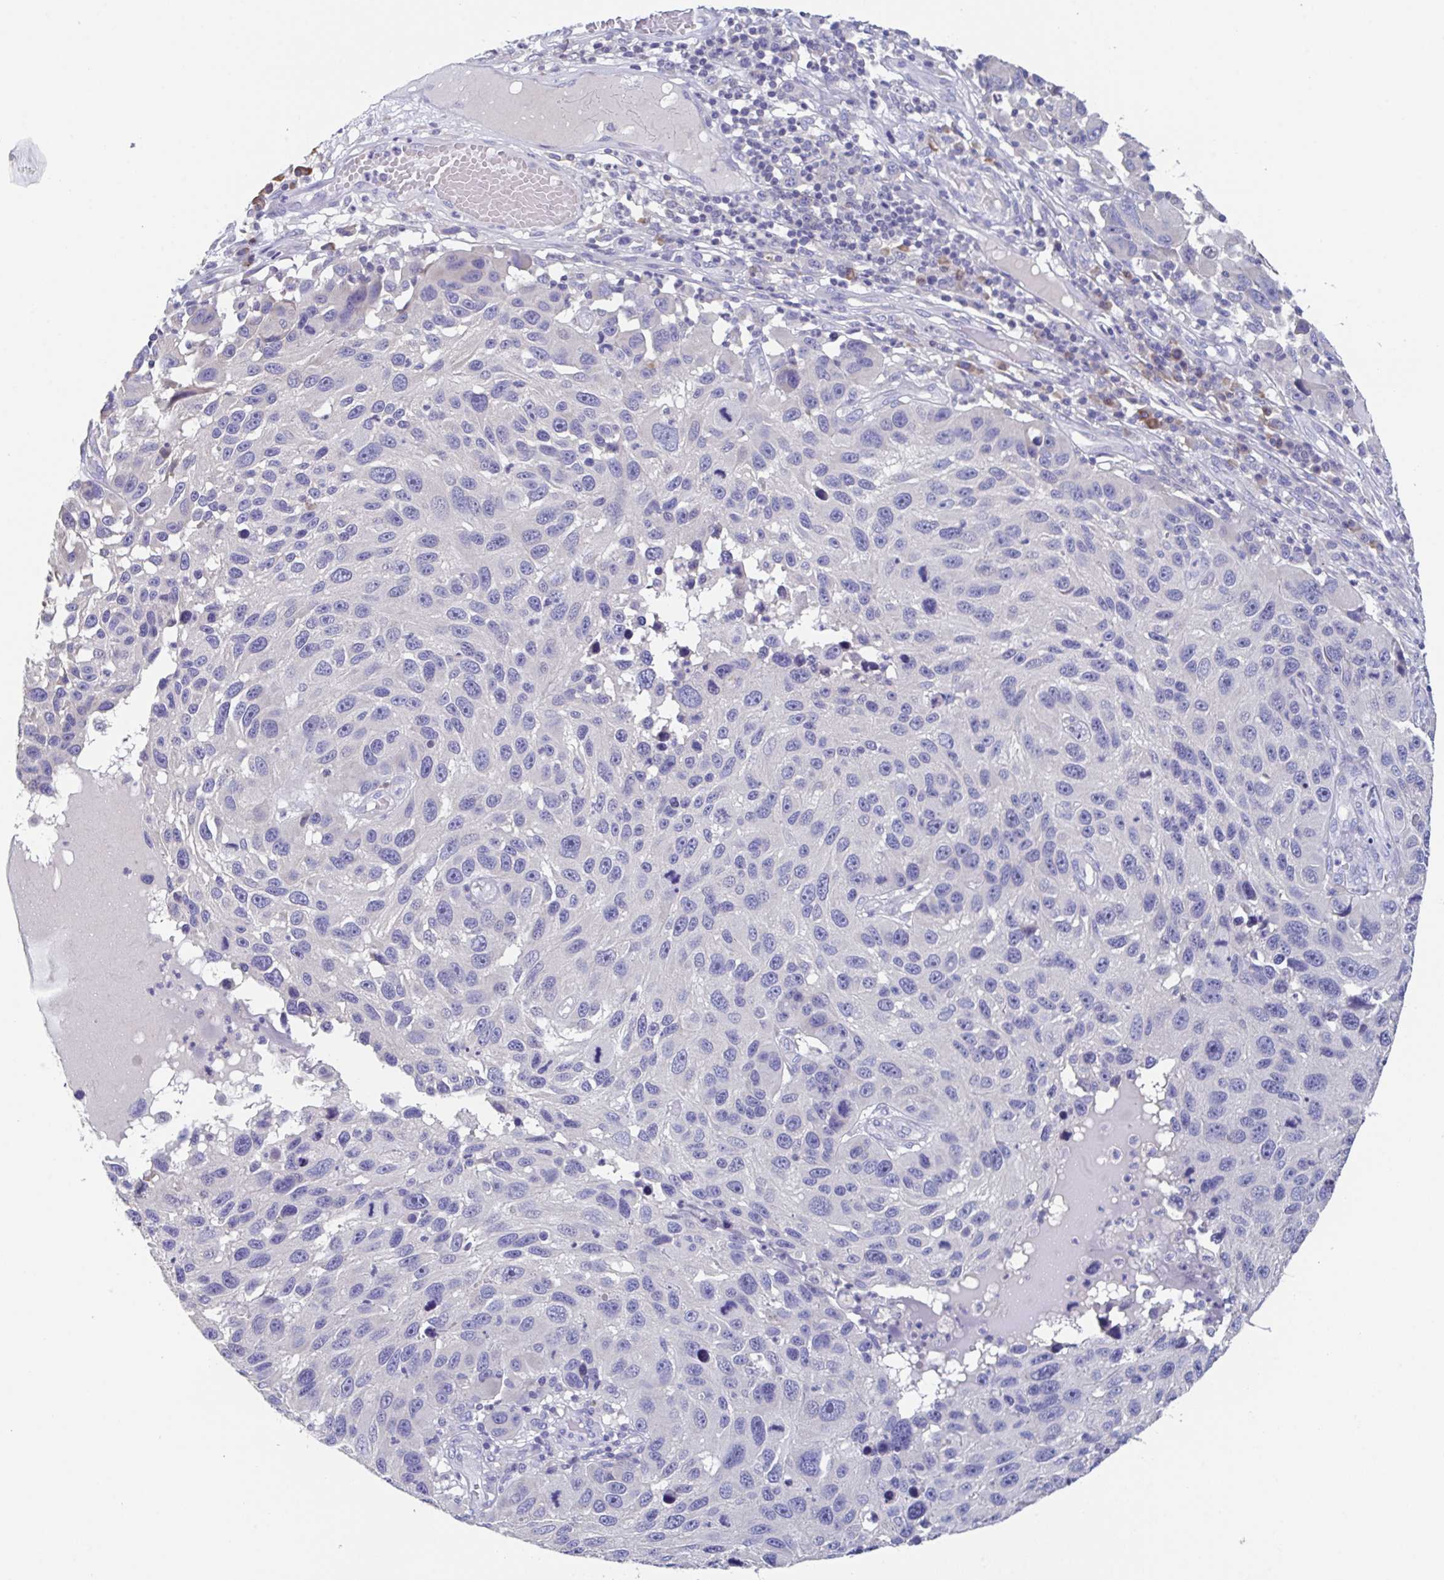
{"staining": {"intensity": "negative", "quantity": "none", "location": "none"}, "tissue": "melanoma", "cell_type": "Tumor cells", "image_type": "cancer", "snomed": [{"axis": "morphology", "description": "Malignant melanoma, NOS"}, {"axis": "topography", "description": "Skin"}], "caption": "Immunohistochemistry micrograph of neoplastic tissue: human melanoma stained with DAB displays no significant protein positivity in tumor cells.", "gene": "LRRC58", "patient": {"sex": "male", "age": 53}}